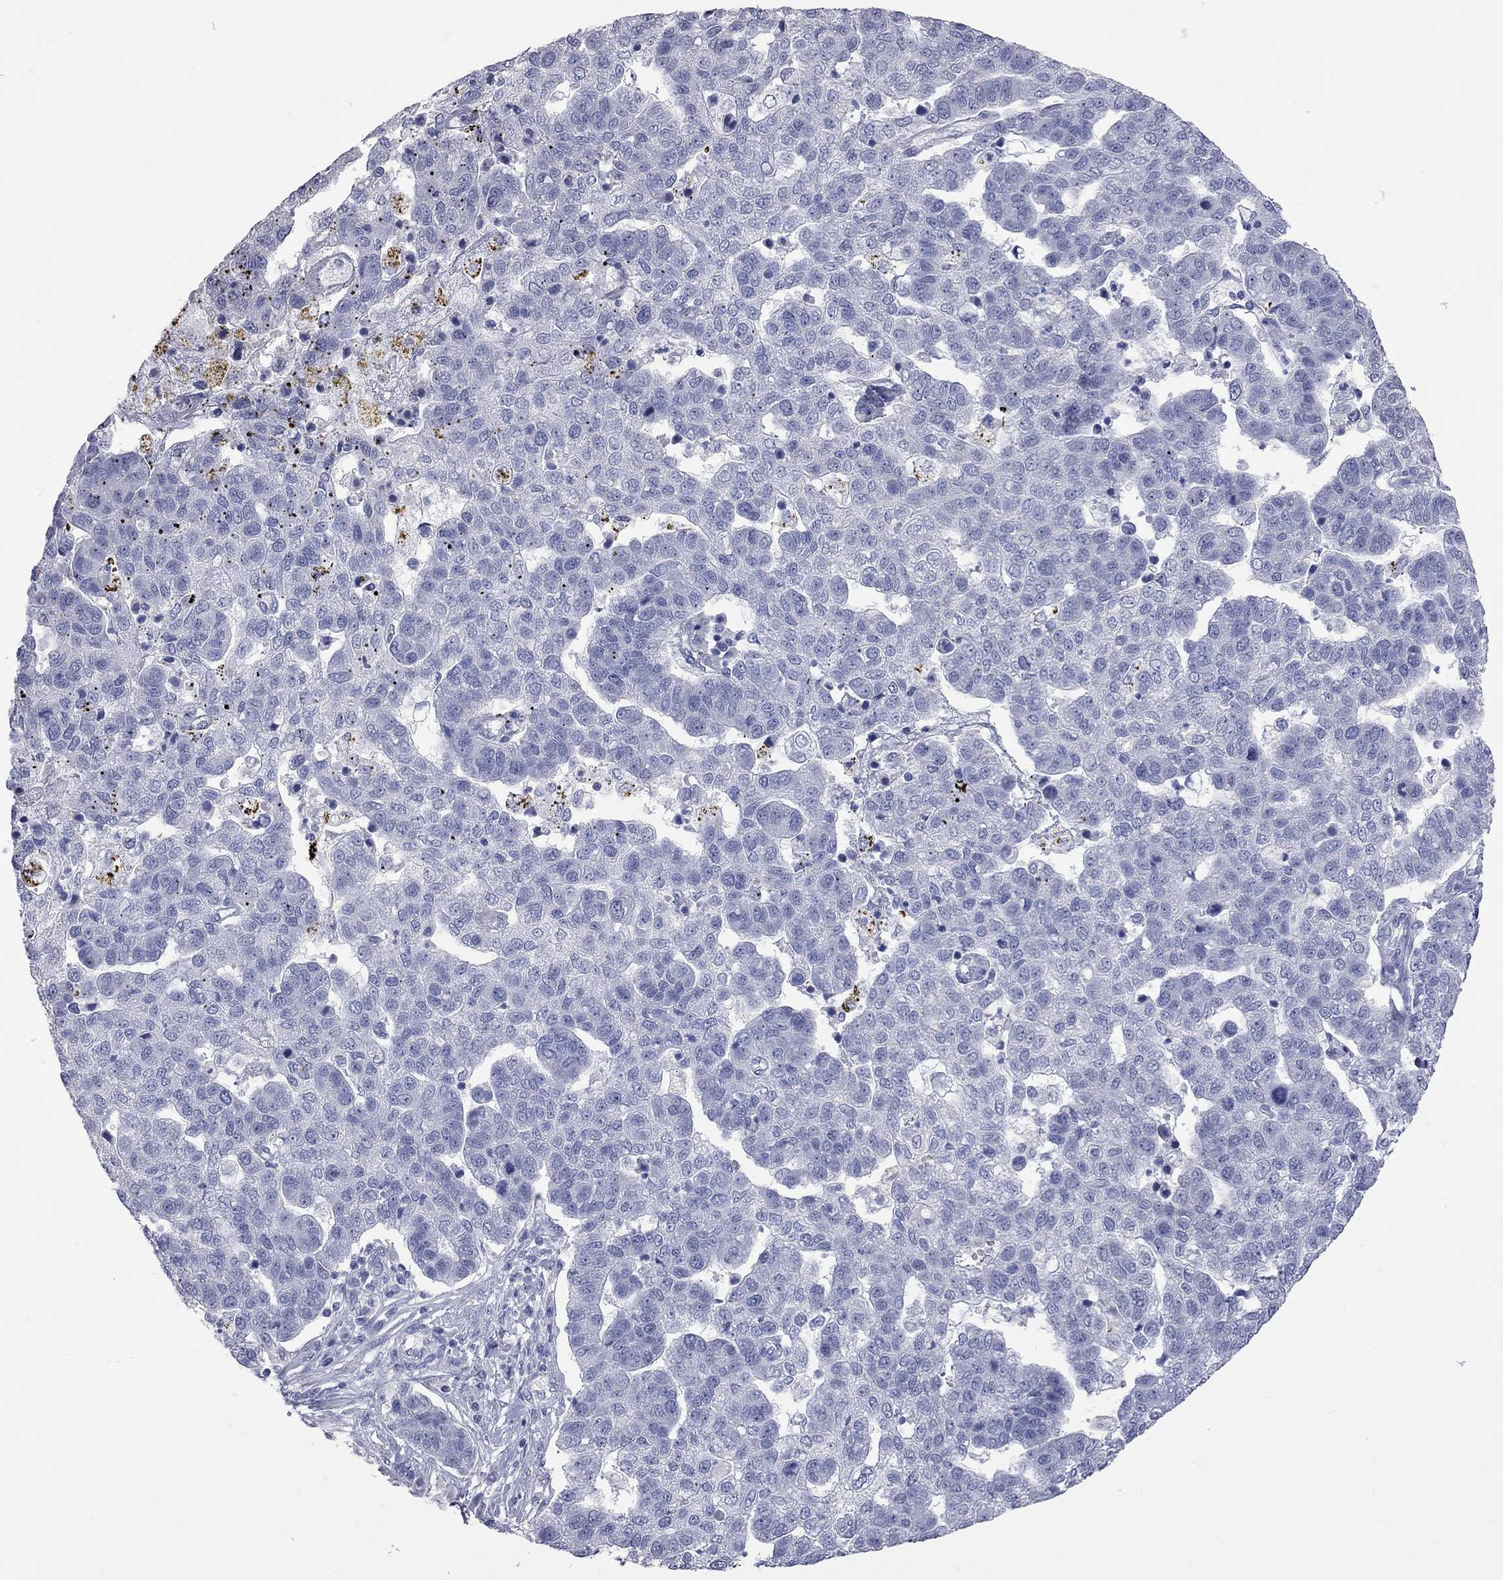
{"staining": {"intensity": "negative", "quantity": "none", "location": "none"}, "tissue": "pancreatic cancer", "cell_type": "Tumor cells", "image_type": "cancer", "snomed": [{"axis": "morphology", "description": "Adenocarcinoma, NOS"}, {"axis": "topography", "description": "Pancreas"}], "caption": "Pancreatic cancer (adenocarcinoma) stained for a protein using IHC shows no positivity tumor cells.", "gene": "OPRK1", "patient": {"sex": "female", "age": 61}}